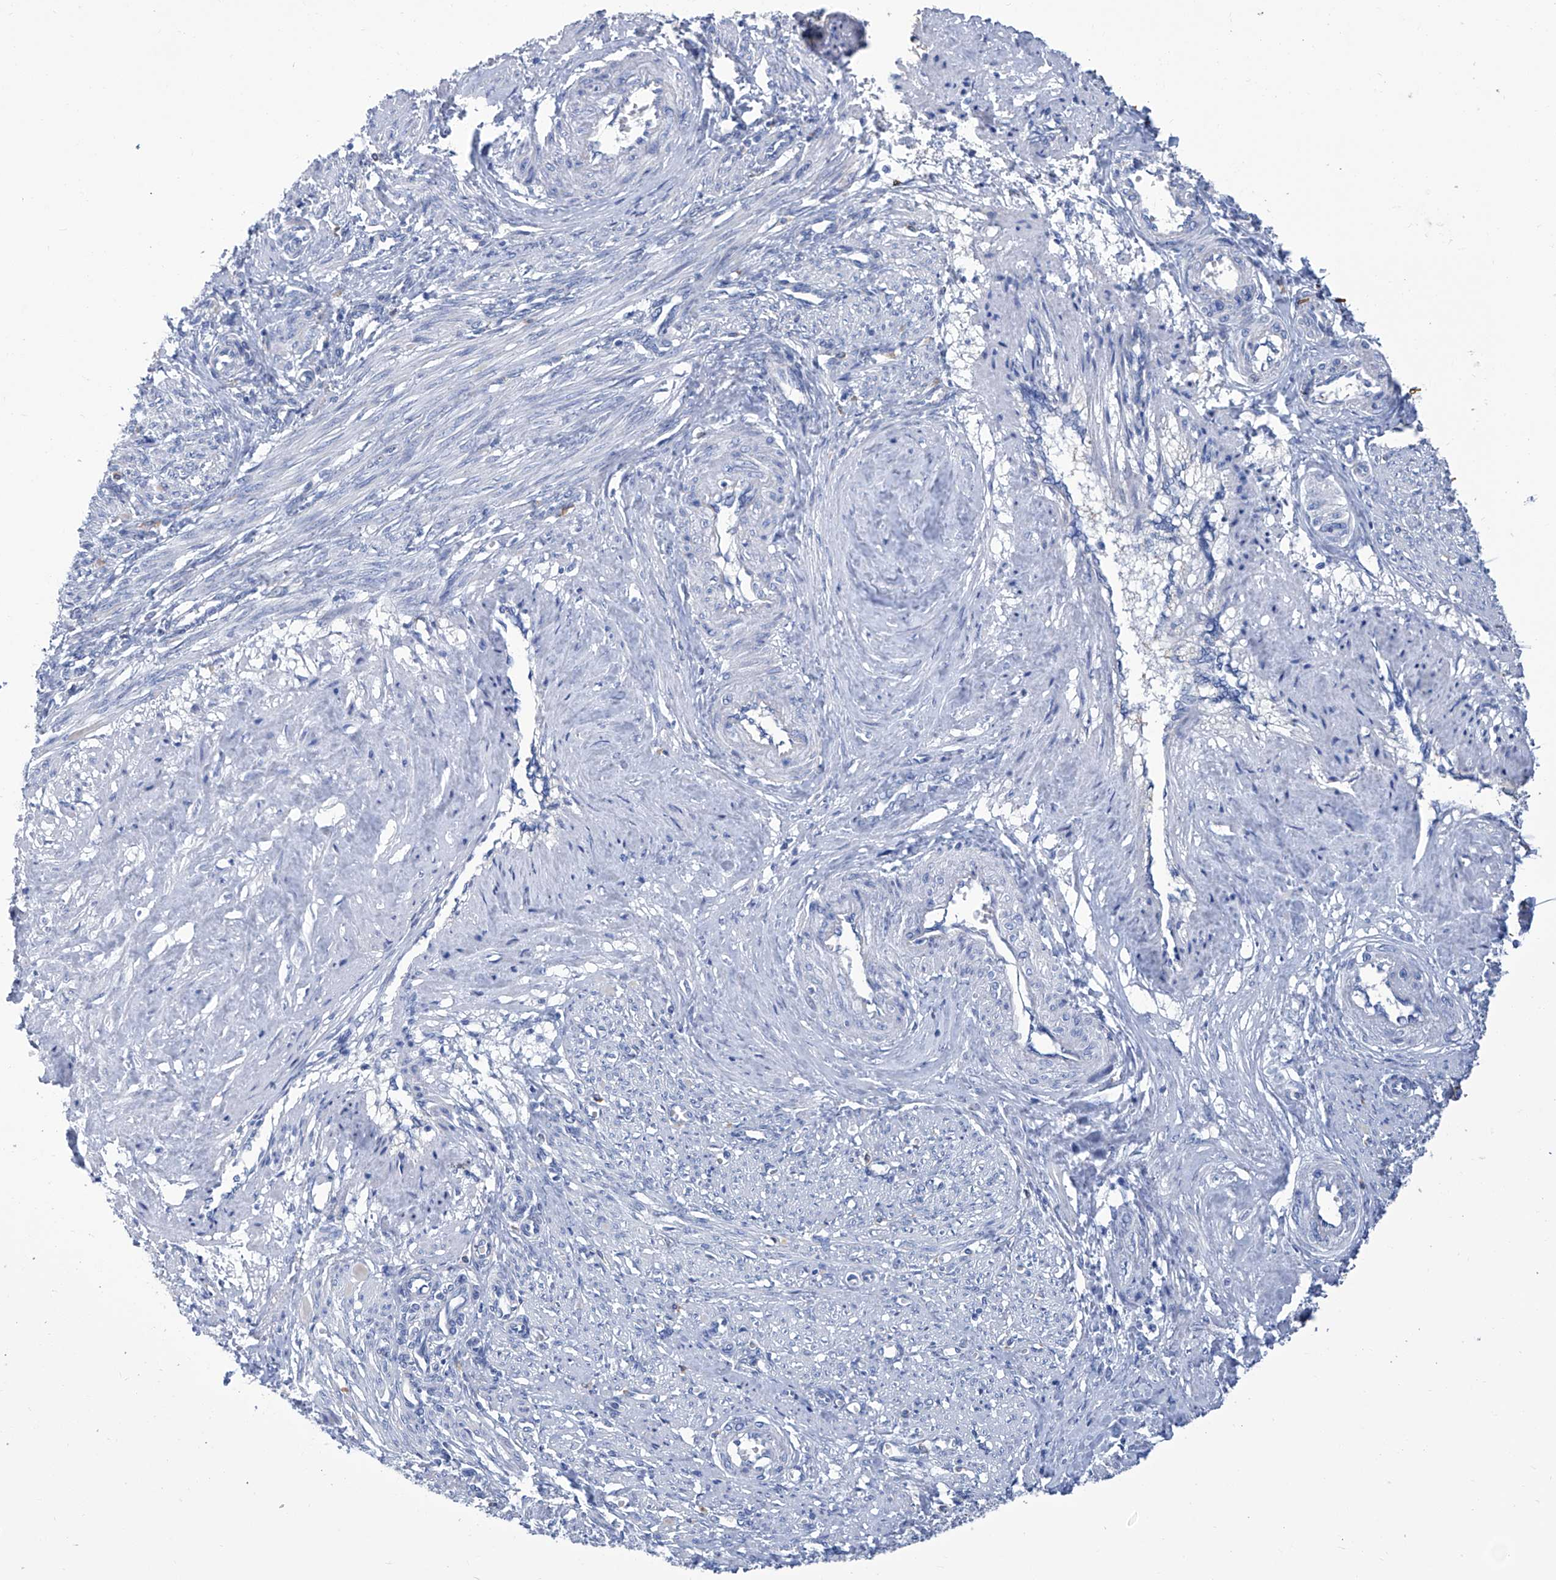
{"staining": {"intensity": "negative", "quantity": "none", "location": "none"}, "tissue": "smooth muscle", "cell_type": "Smooth muscle cells", "image_type": "normal", "snomed": [{"axis": "morphology", "description": "Normal tissue, NOS"}, {"axis": "topography", "description": "Endometrium"}], "caption": "This is an immunohistochemistry (IHC) image of normal smooth muscle. There is no positivity in smooth muscle cells.", "gene": "SMS", "patient": {"sex": "female", "age": 33}}